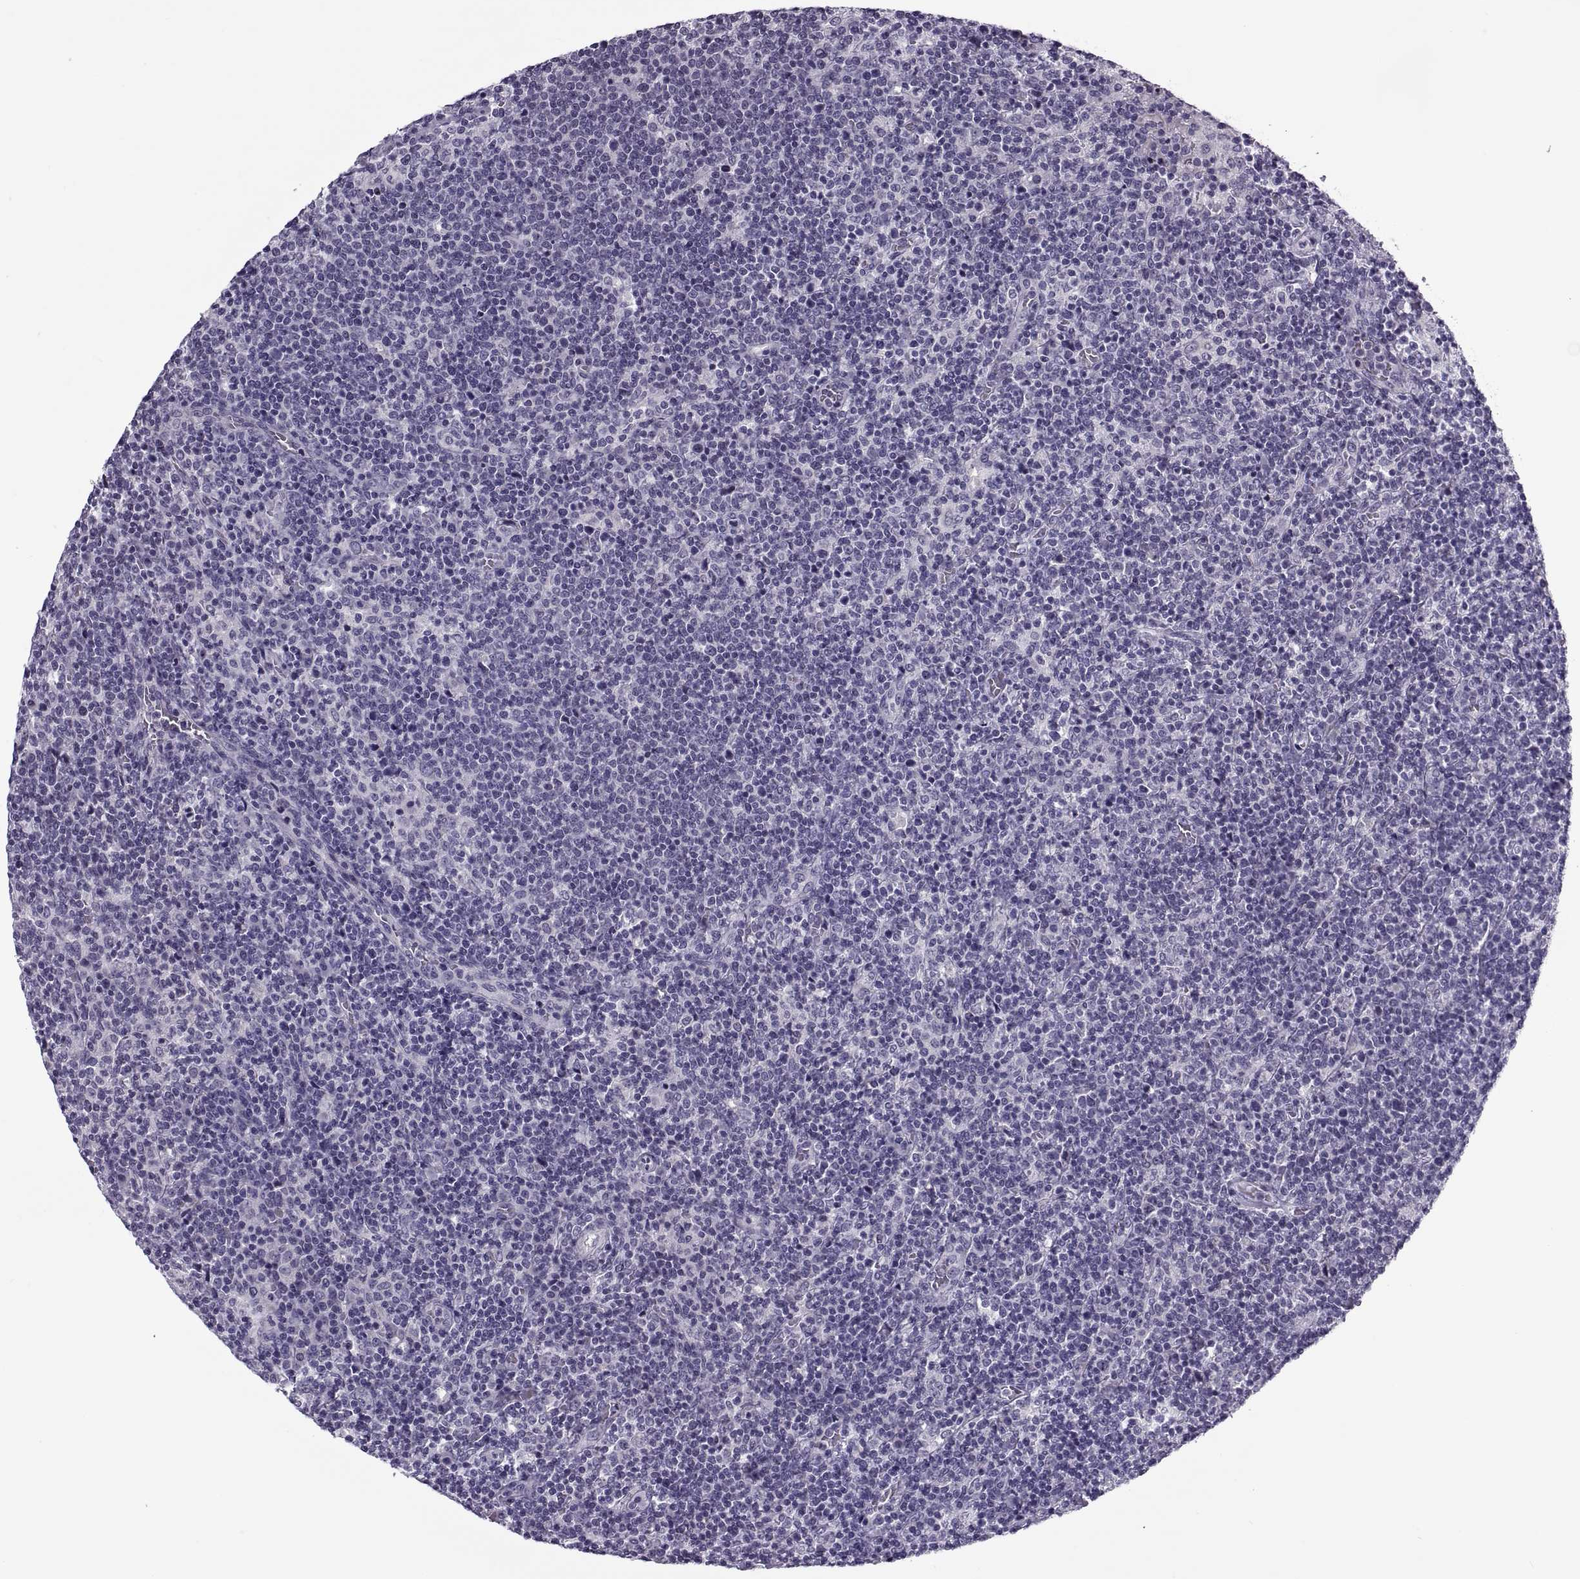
{"staining": {"intensity": "negative", "quantity": "none", "location": "none"}, "tissue": "lymphoma", "cell_type": "Tumor cells", "image_type": "cancer", "snomed": [{"axis": "morphology", "description": "Malignant lymphoma, non-Hodgkin's type, High grade"}, {"axis": "topography", "description": "Lymph node"}], "caption": "This is an immunohistochemistry (IHC) image of lymphoma. There is no positivity in tumor cells.", "gene": "MAGEB1", "patient": {"sex": "male", "age": 61}}